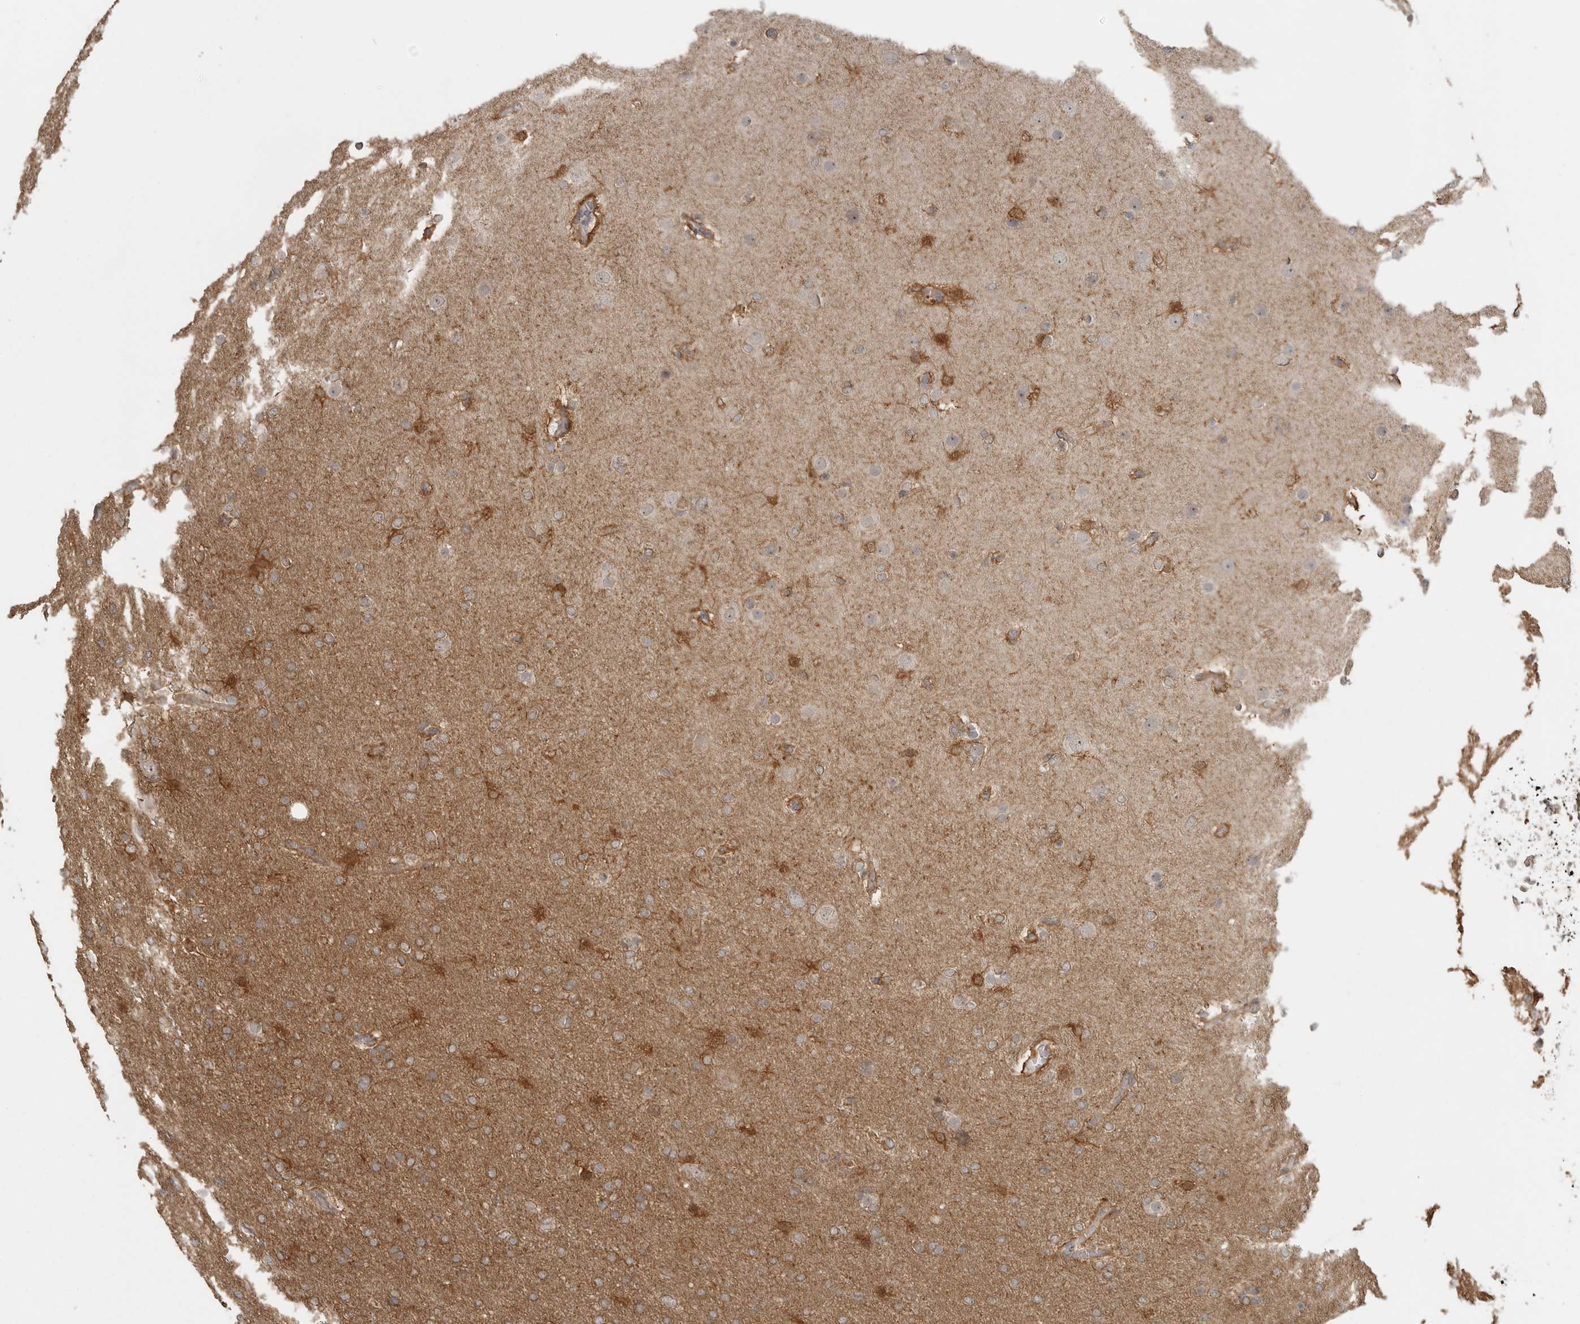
{"staining": {"intensity": "moderate", "quantity": "25%-75%", "location": "cytoplasmic/membranous"}, "tissue": "glioma", "cell_type": "Tumor cells", "image_type": "cancer", "snomed": [{"axis": "morphology", "description": "Glioma, malignant, High grade"}, {"axis": "topography", "description": "Cerebral cortex"}], "caption": "Protein expression analysis of human glioma reveals moderate cytoplasmic/membranous staining in about 25%-75% of tumor cells.", "gene": "LLGL1", "patient": {"sex": "female", "age": 36}}